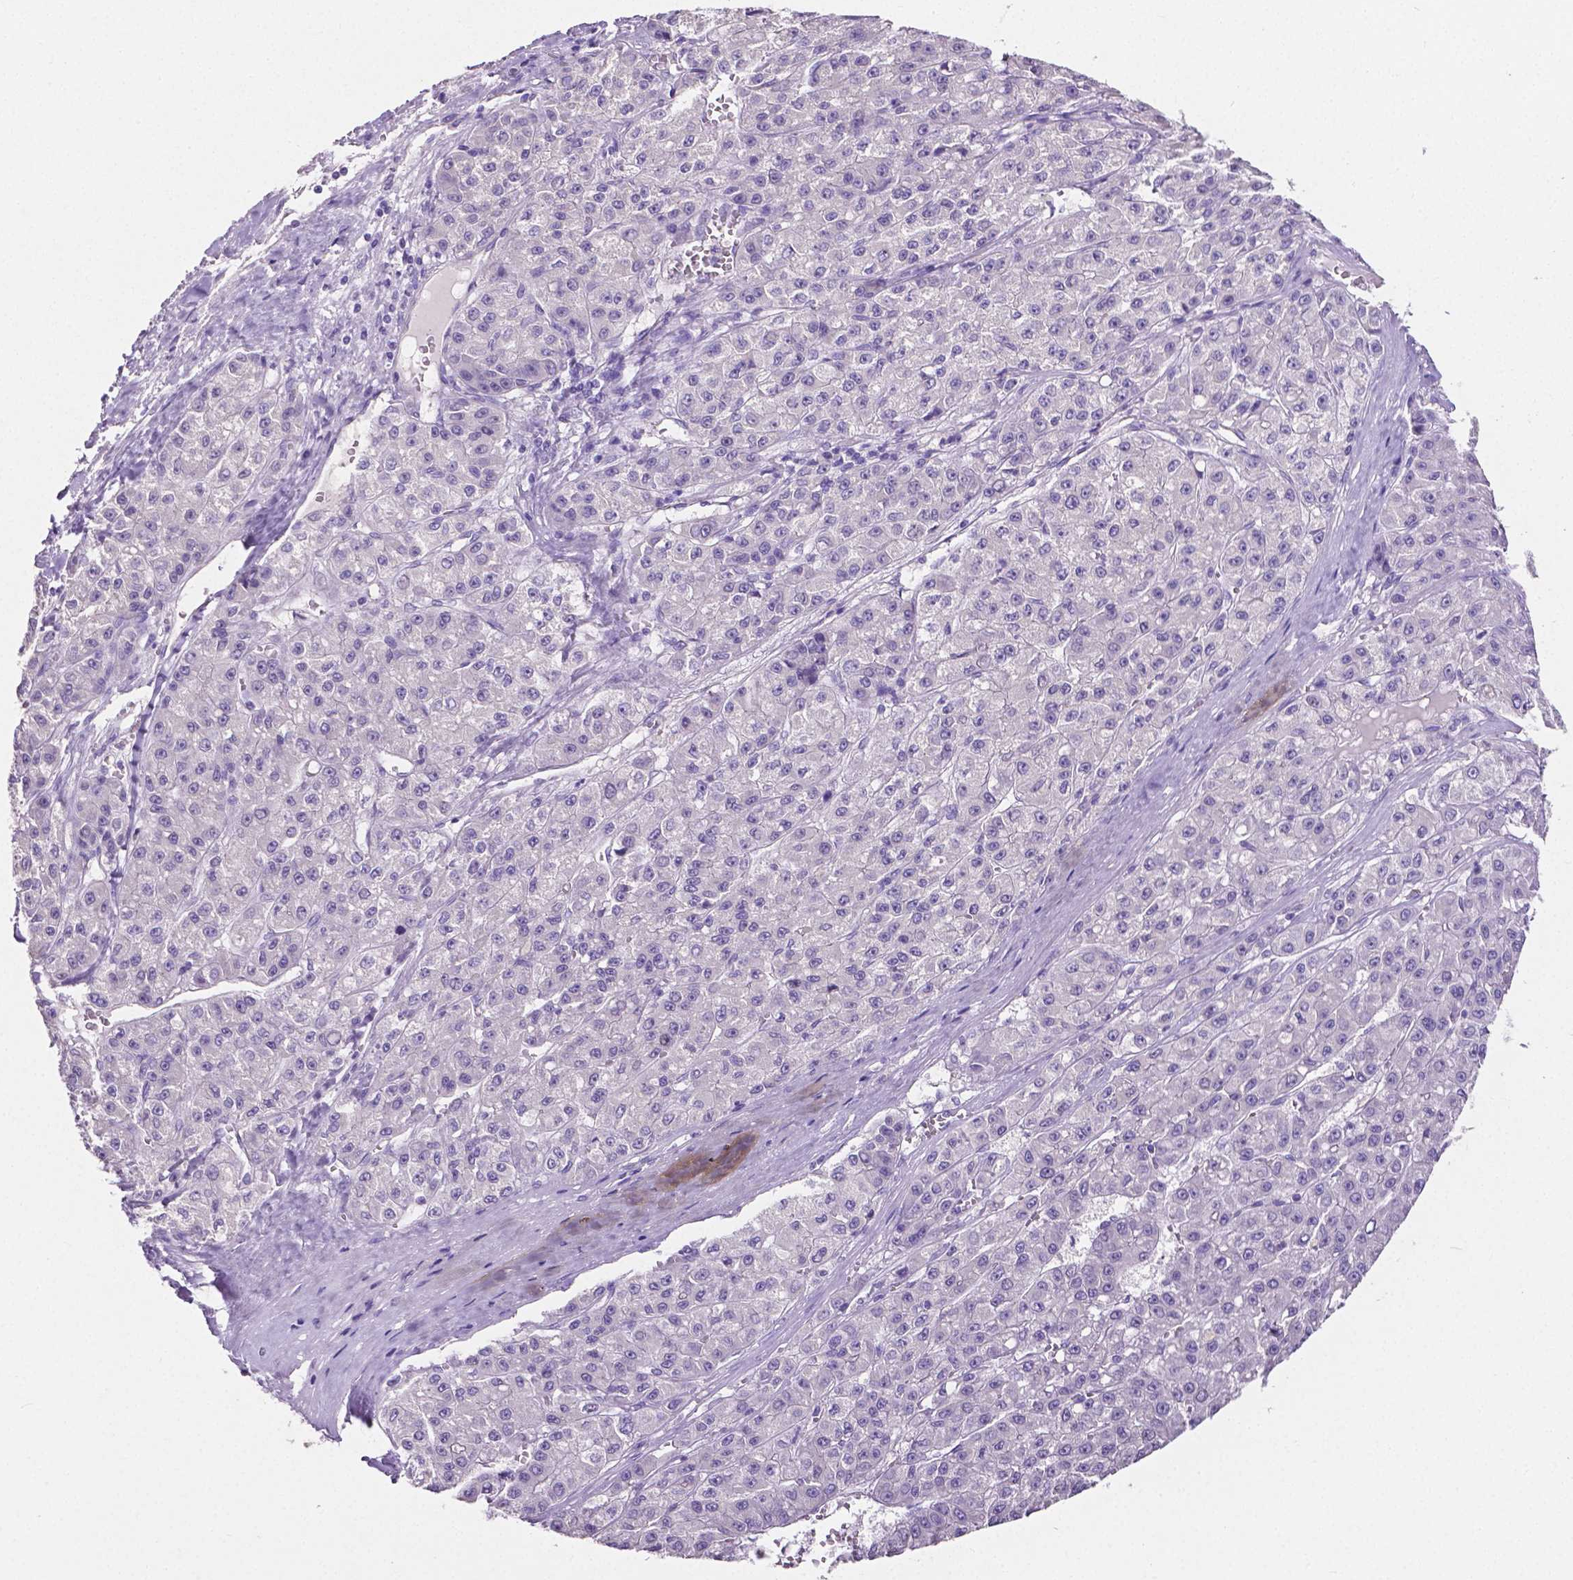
{"staining": {"intensity": "negative", "quantity": "none", "location": "none"}, "tissue": "liver cancer", "cell_type": "Tumor cells", "image_type": "cancer", "snomed": [{"axis": "morphology", "description": "Carcinoma, Hepatocellular, NOS"}, {"axis": "topography", "description": "Liver"}], "caption": "IHC photomicrograph of neoplastic tissue: human hepatocellular carcinoma (liver) stained with DAB (3,3'-diaminobenzidine) exhibits no significant protein positivity in tumor cells.", "gene": "SLC22A2", "patient": {"sex": "male", "age": 70}}